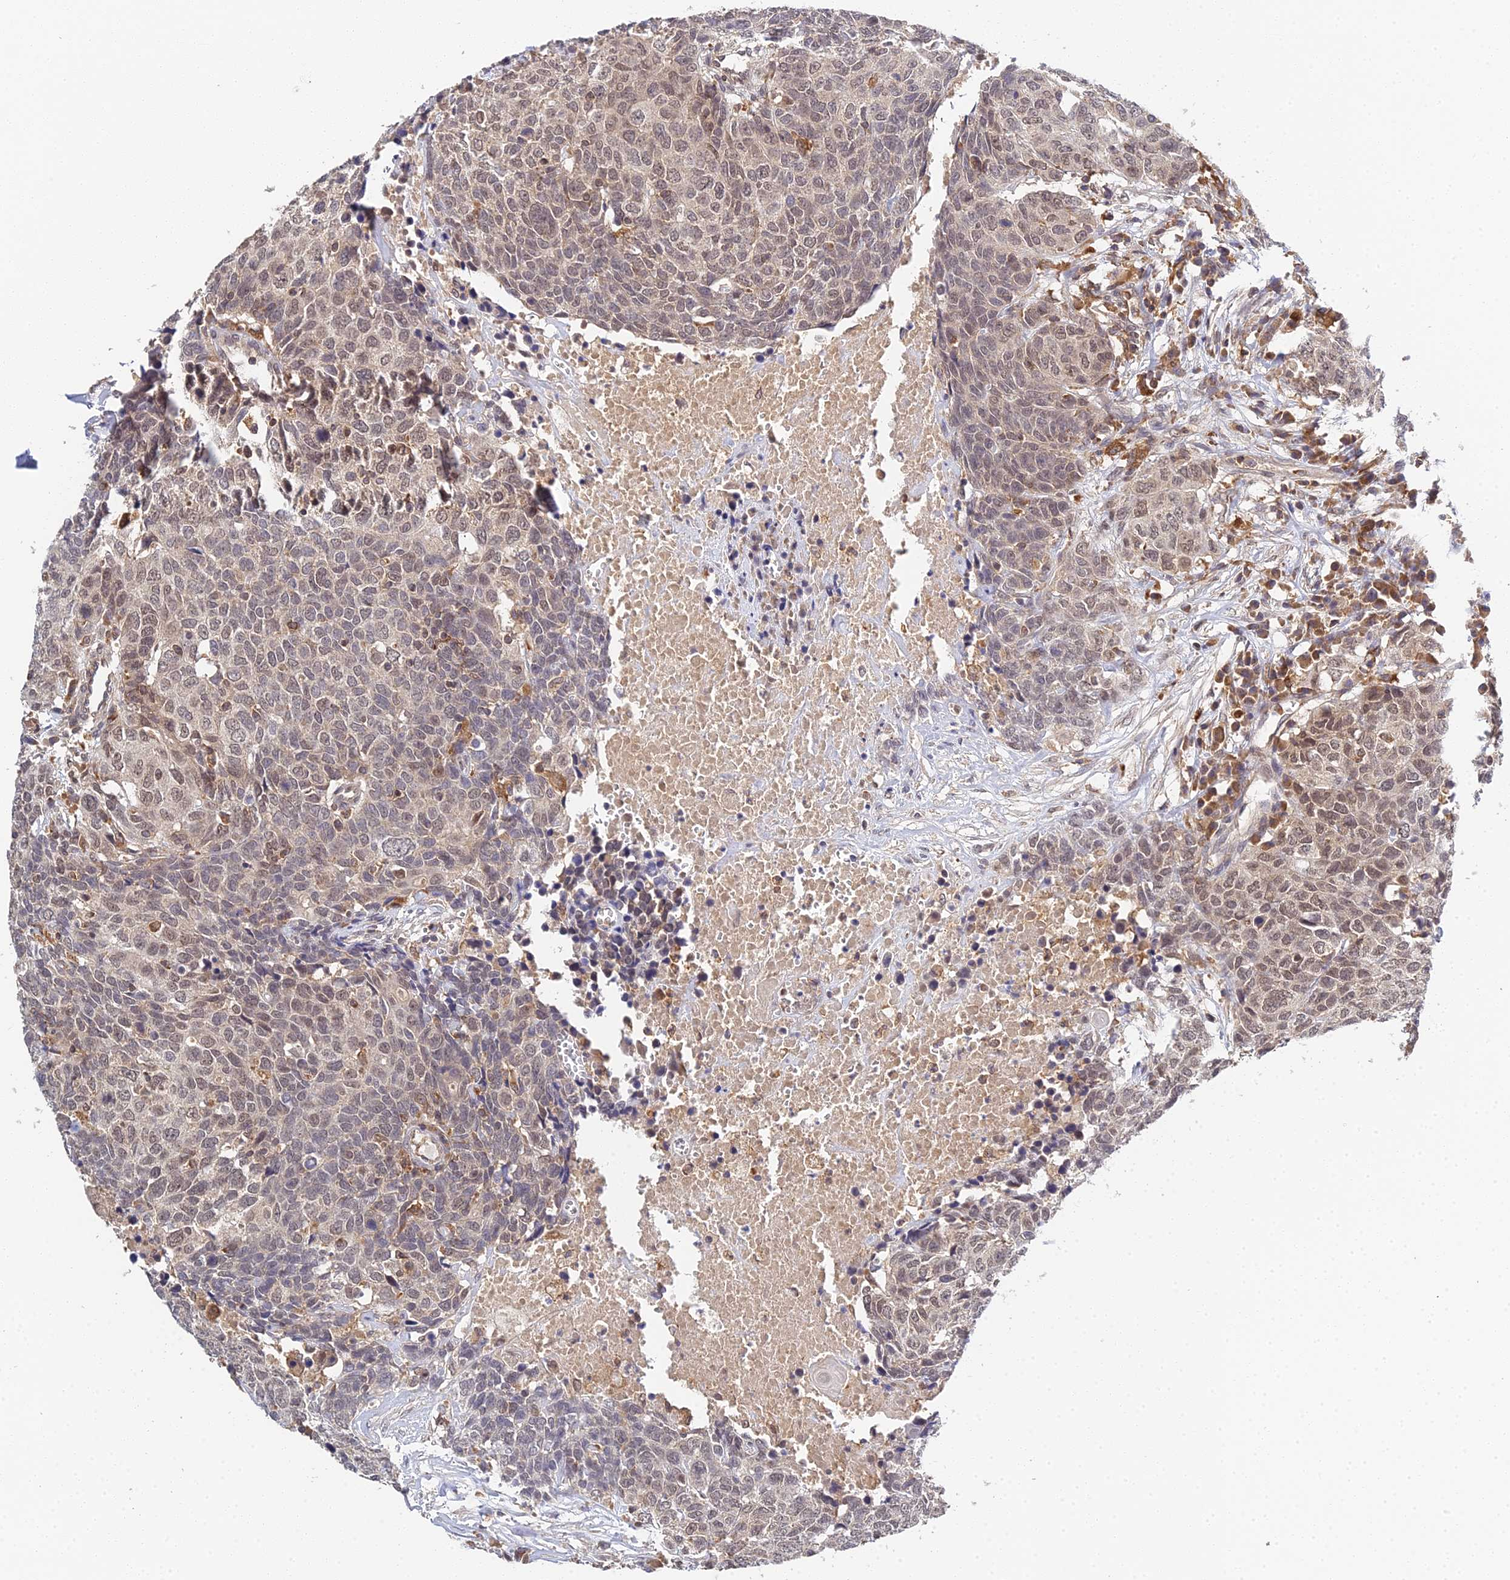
{"staining": {"intensity": "moderate", "quantity": ">75%", "location": "nuclear"}, "tissue": "head and neck cancer", "cell_type": "Tumor cells", "image_type": "cancer", "snomed": [{"axis": "morphology", "description": "Squamous cell carcinoma, NOS"}, {"axis": "topography", "description": "Head-Neck"}], "caption": "Moderate nuclear protein expression is seen in approximately >75% of tumor cells in head and neck cancer (squamous cell carcinoma).", "gene": "TPRX1", "patient": {"sex": "male", "age": 66}}